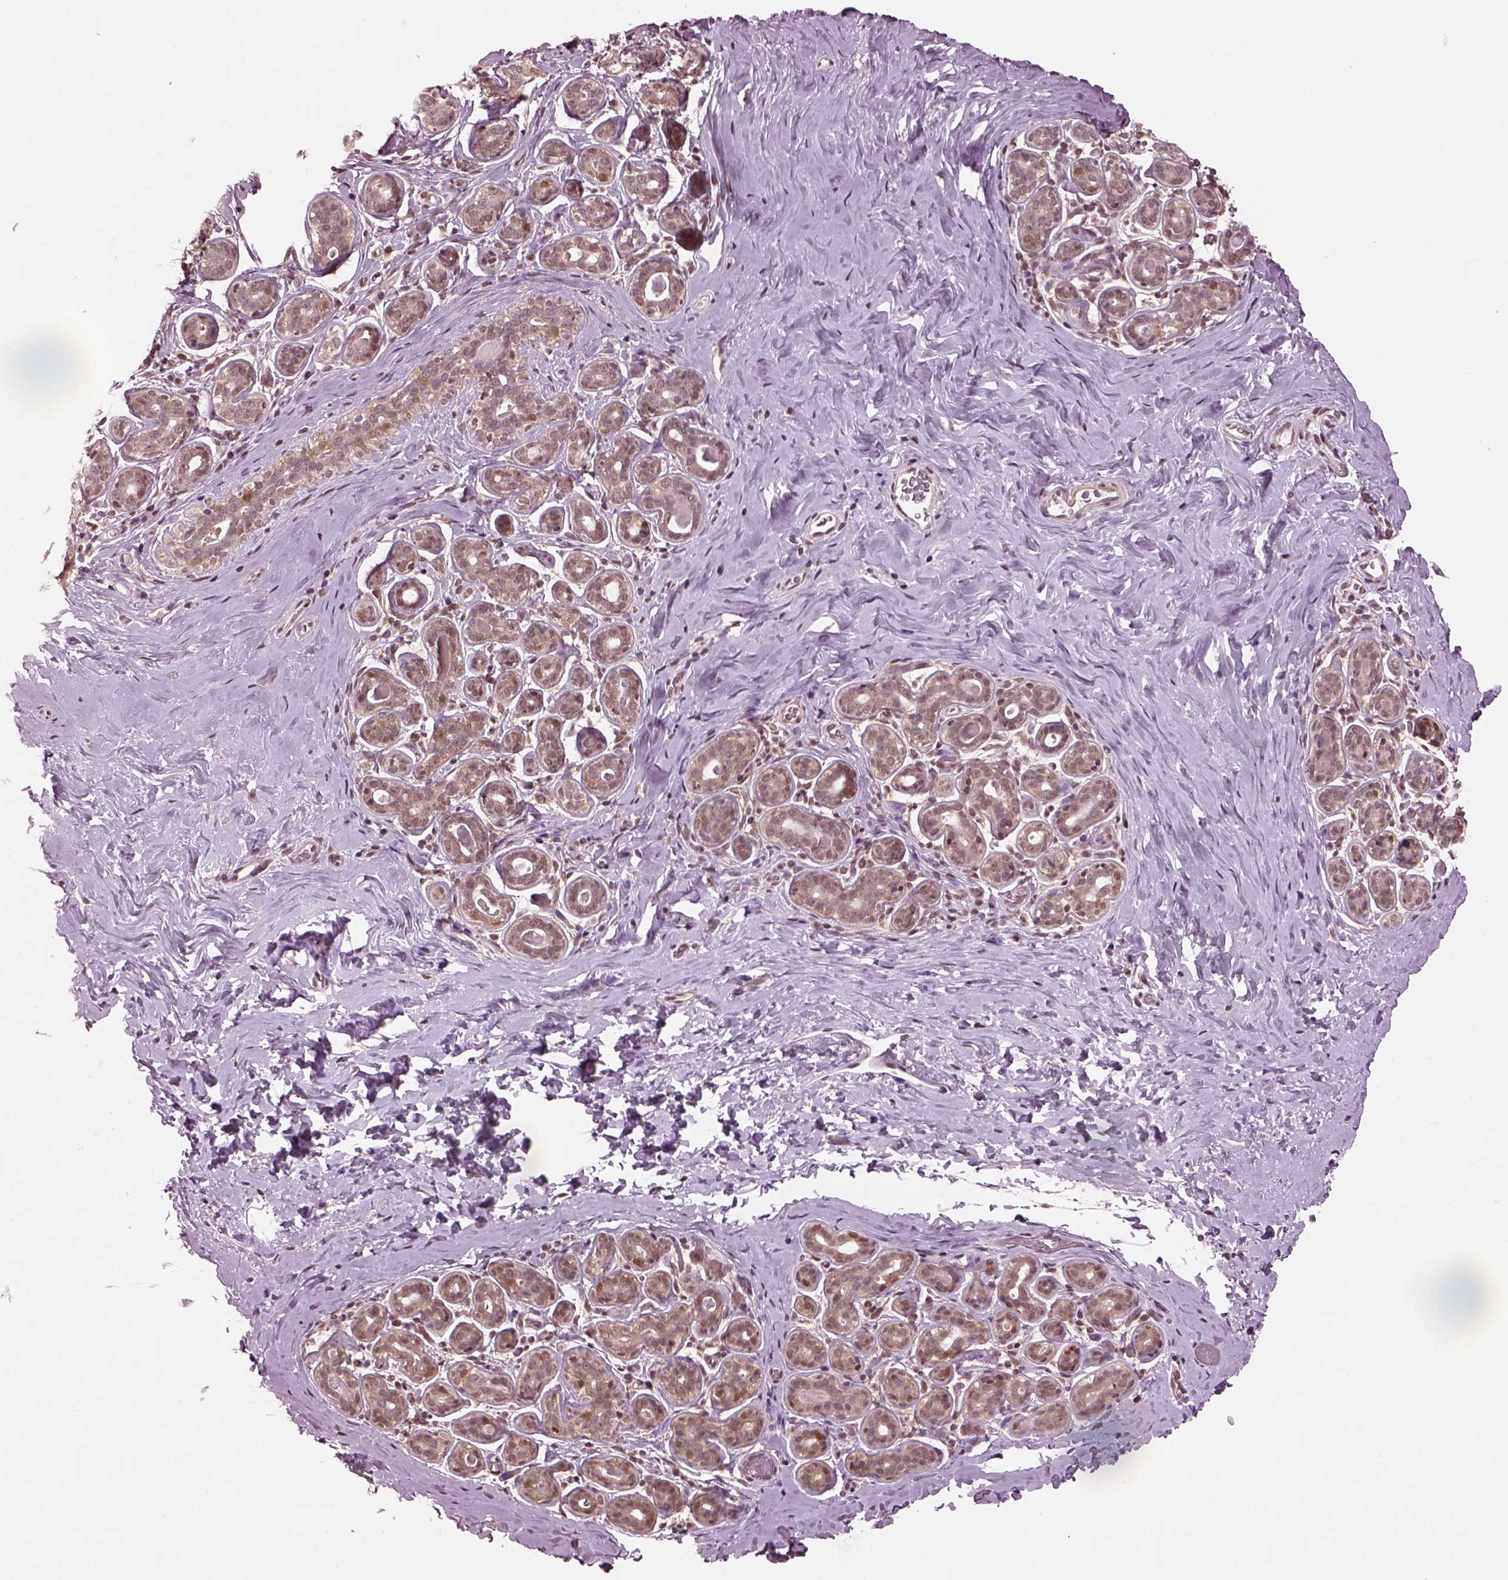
{"staining": {"intensity": "negative", "quantity": "none", "location": "none"}, "tissue": "breast", "cell_type": "Adipocytes", "image_type": "normal", "snomed": [{"axis": "morphology", "description": "Normal tissue, NOS"}, {"axis": "topography", "description": "Skin"}, {"axis": "topography", "description": "Breast"}], "caption": "A high-resolution micrograph shows immunohistochemistry (IHC) staining of normal breast, which shows no significant expression in adipocytes.", "gene": "SRI", "patient": {"sex": "female", "age": 43}}